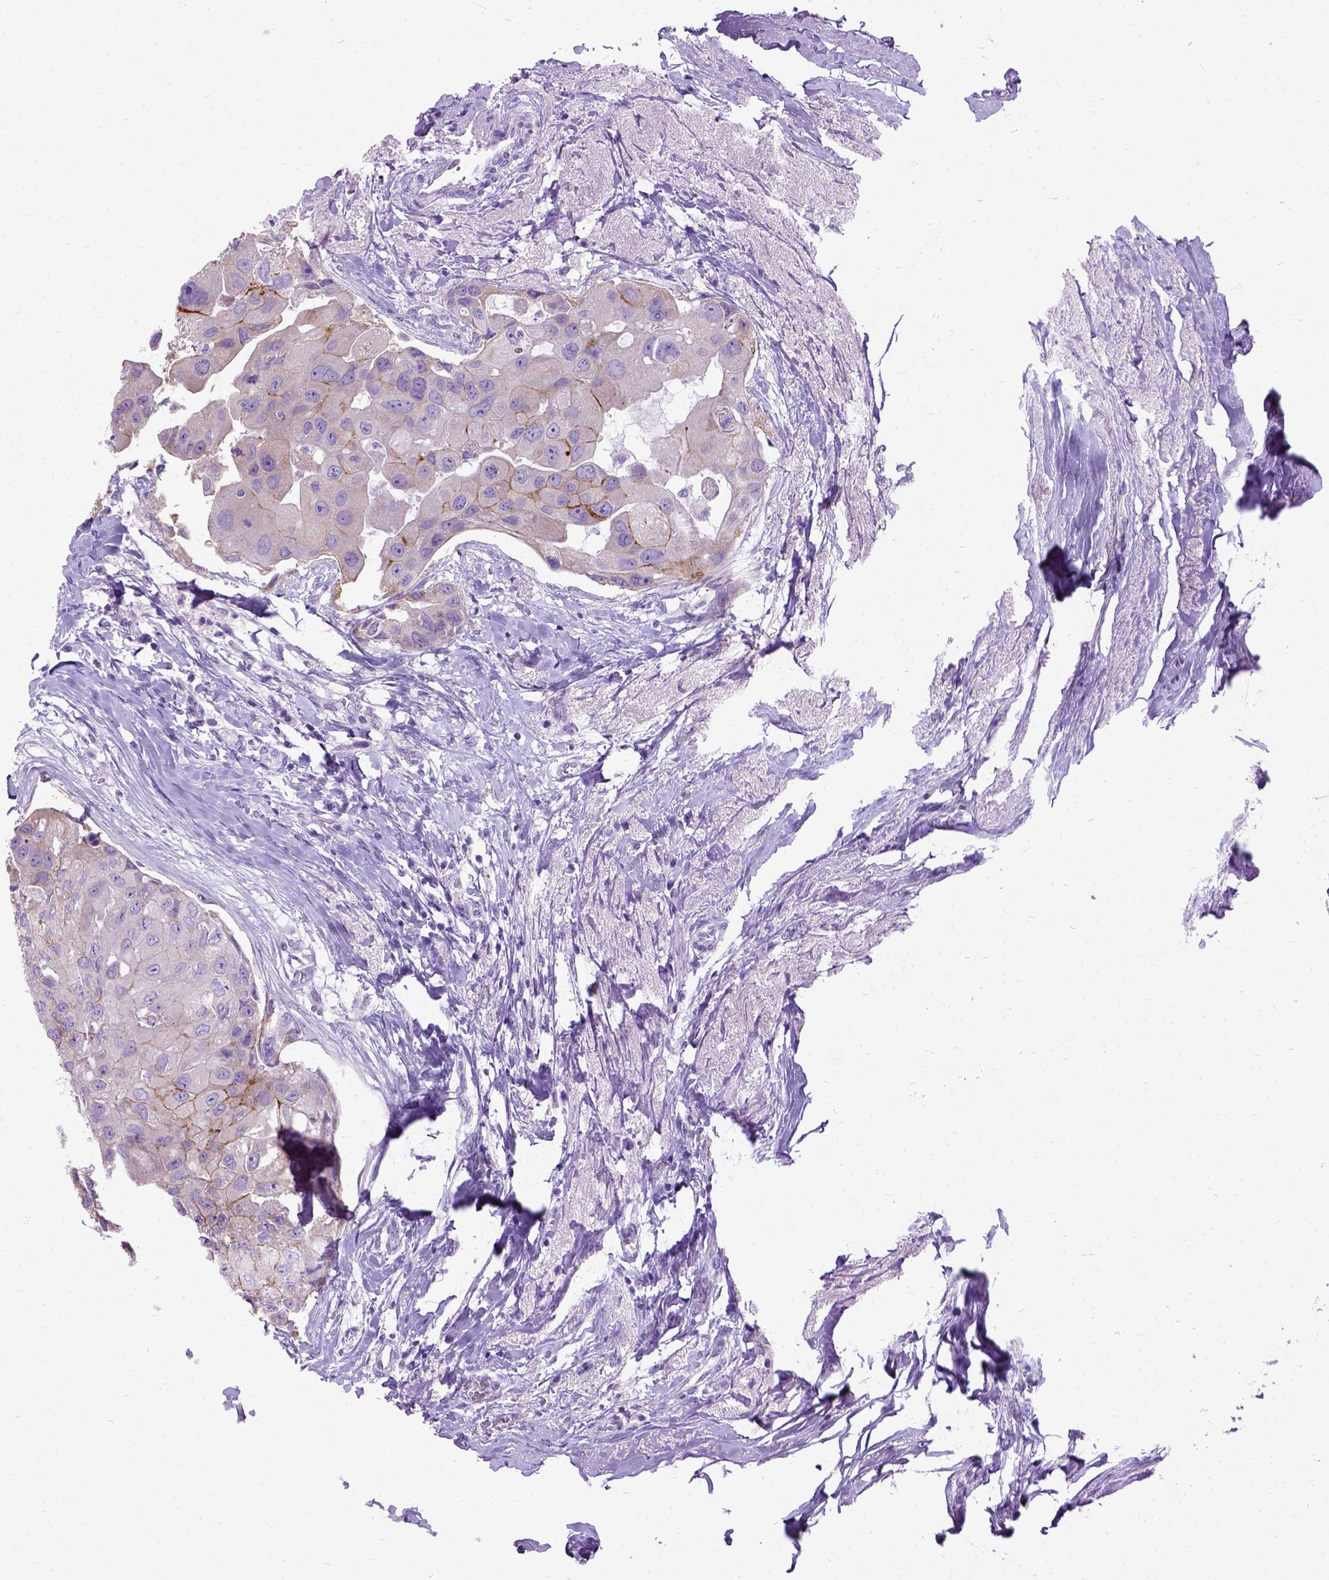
{"staining": {"intensity": "weak", "quantity": ">75%", "location": "cytoplasmic/membranous"}, "tissue": "breast cancer", "cell_type": "Tumor cells", "image_type": "cancer", "snomed": [{"axis": "morphology", "description": "Duct carcinoma"}, {"axis": "topography", "description": "Breast"}], "caption": "Breast cancer tissue exhibits weak cytoplasmic/membranous expression in about >75% of tumor cells", "gene": "NEUROD4", "patient": {"sex": "female", "age": 43}}